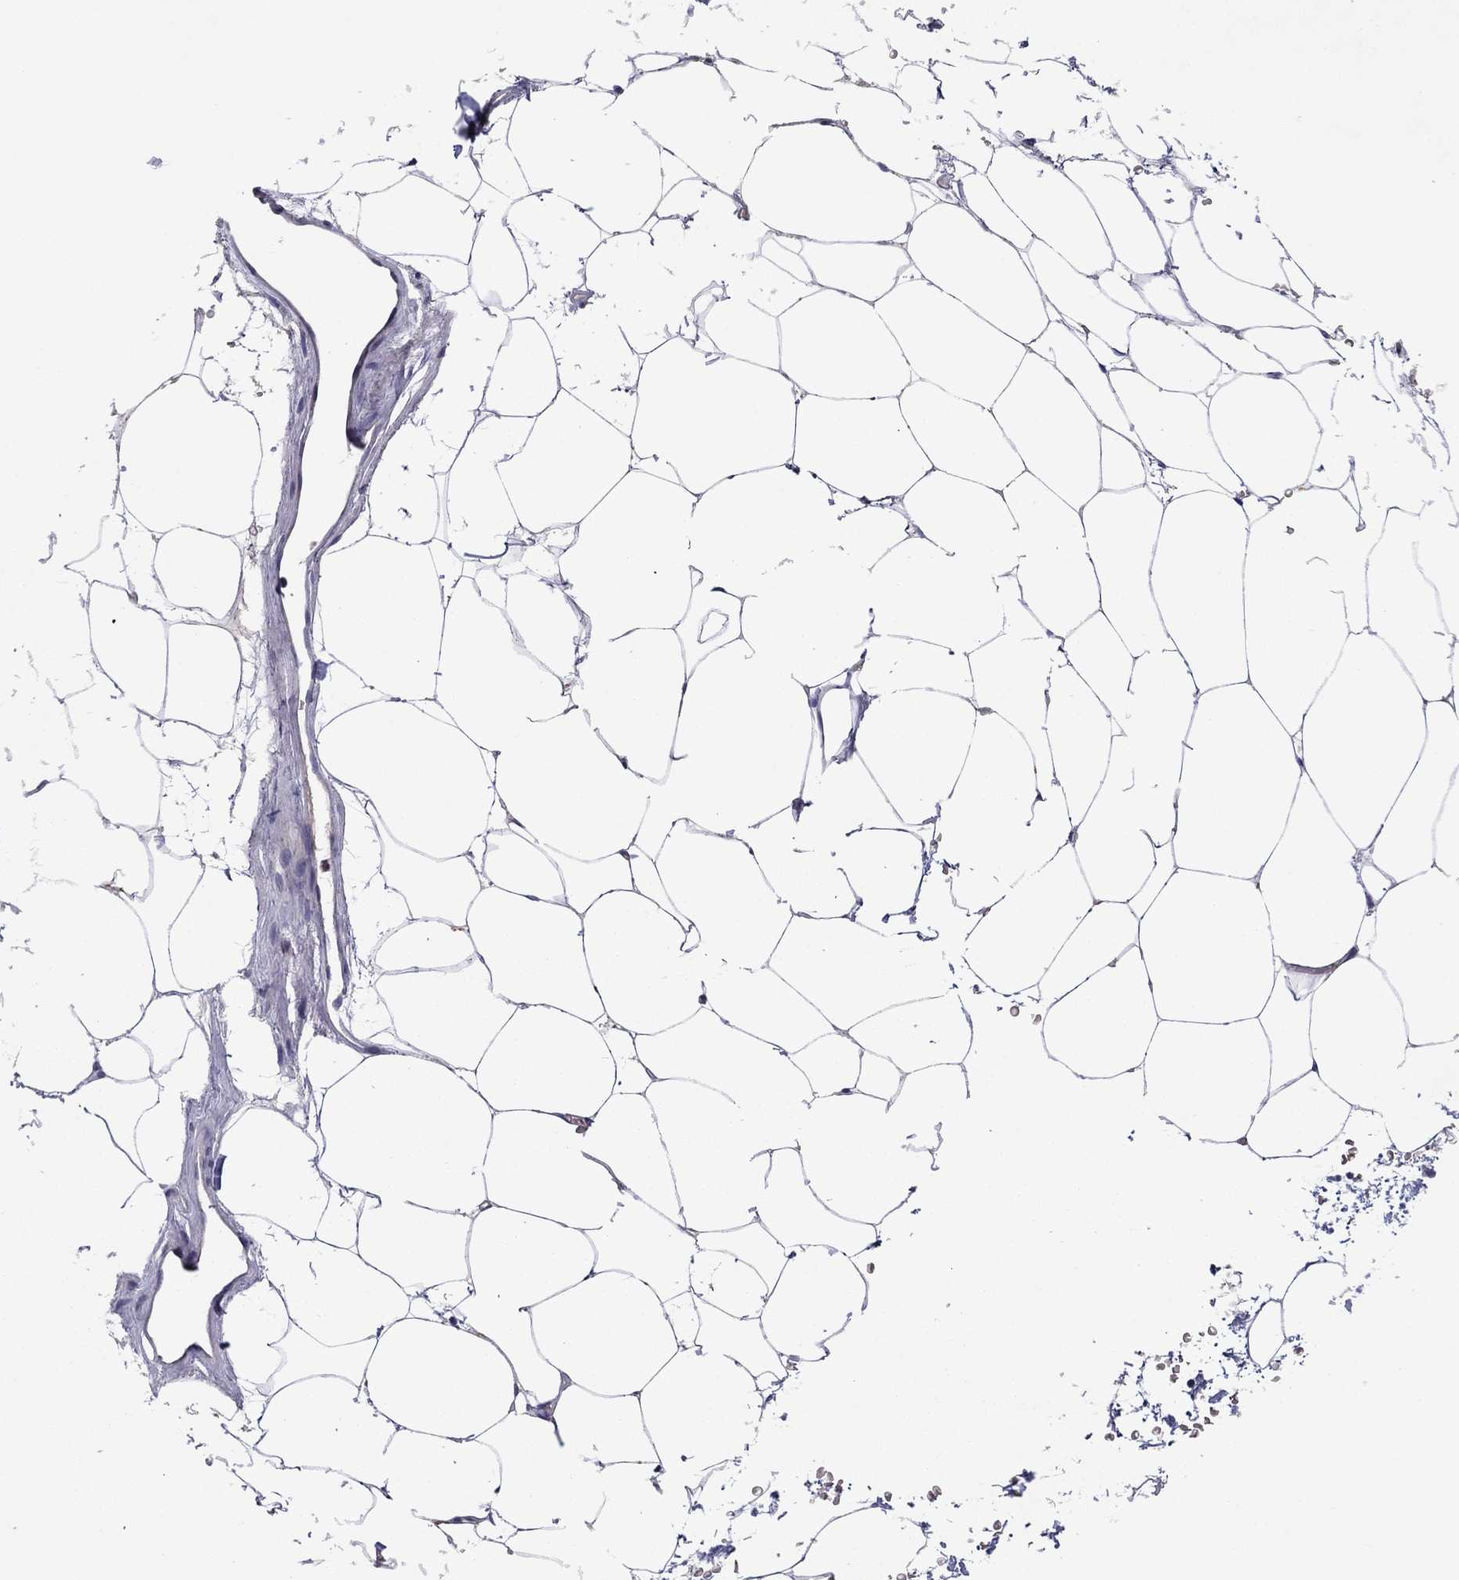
{"staining": {"intensity": "negative", "quantity": "none", "location": "none"}, "tissue": "adipose tissue", "cell_type": "Adipocytes", "image_type": "normal", "snomed": [{"axis": "morphology", "description": "Normal tissue, NOS"}, {"axis": "topography", "description": "Soft tissue"}, {"axis": "topography", "description": "Adipose tissue"}, {"axis": "topography", "description": "Vascular tissue"}, {"axis": "topography", "description": "Peripheral nerve tissue"}], "caption": "High magnification brightfield microscopy of unremarkable adipose tissue stained with DAB (3,3'-diaminobenzidine) (brown) and counterstained with hematoxylin (blue): adipocytes show no significant positivity.", "gene": "CRACDL", "patient": {"sex": "male", "age": 68}}